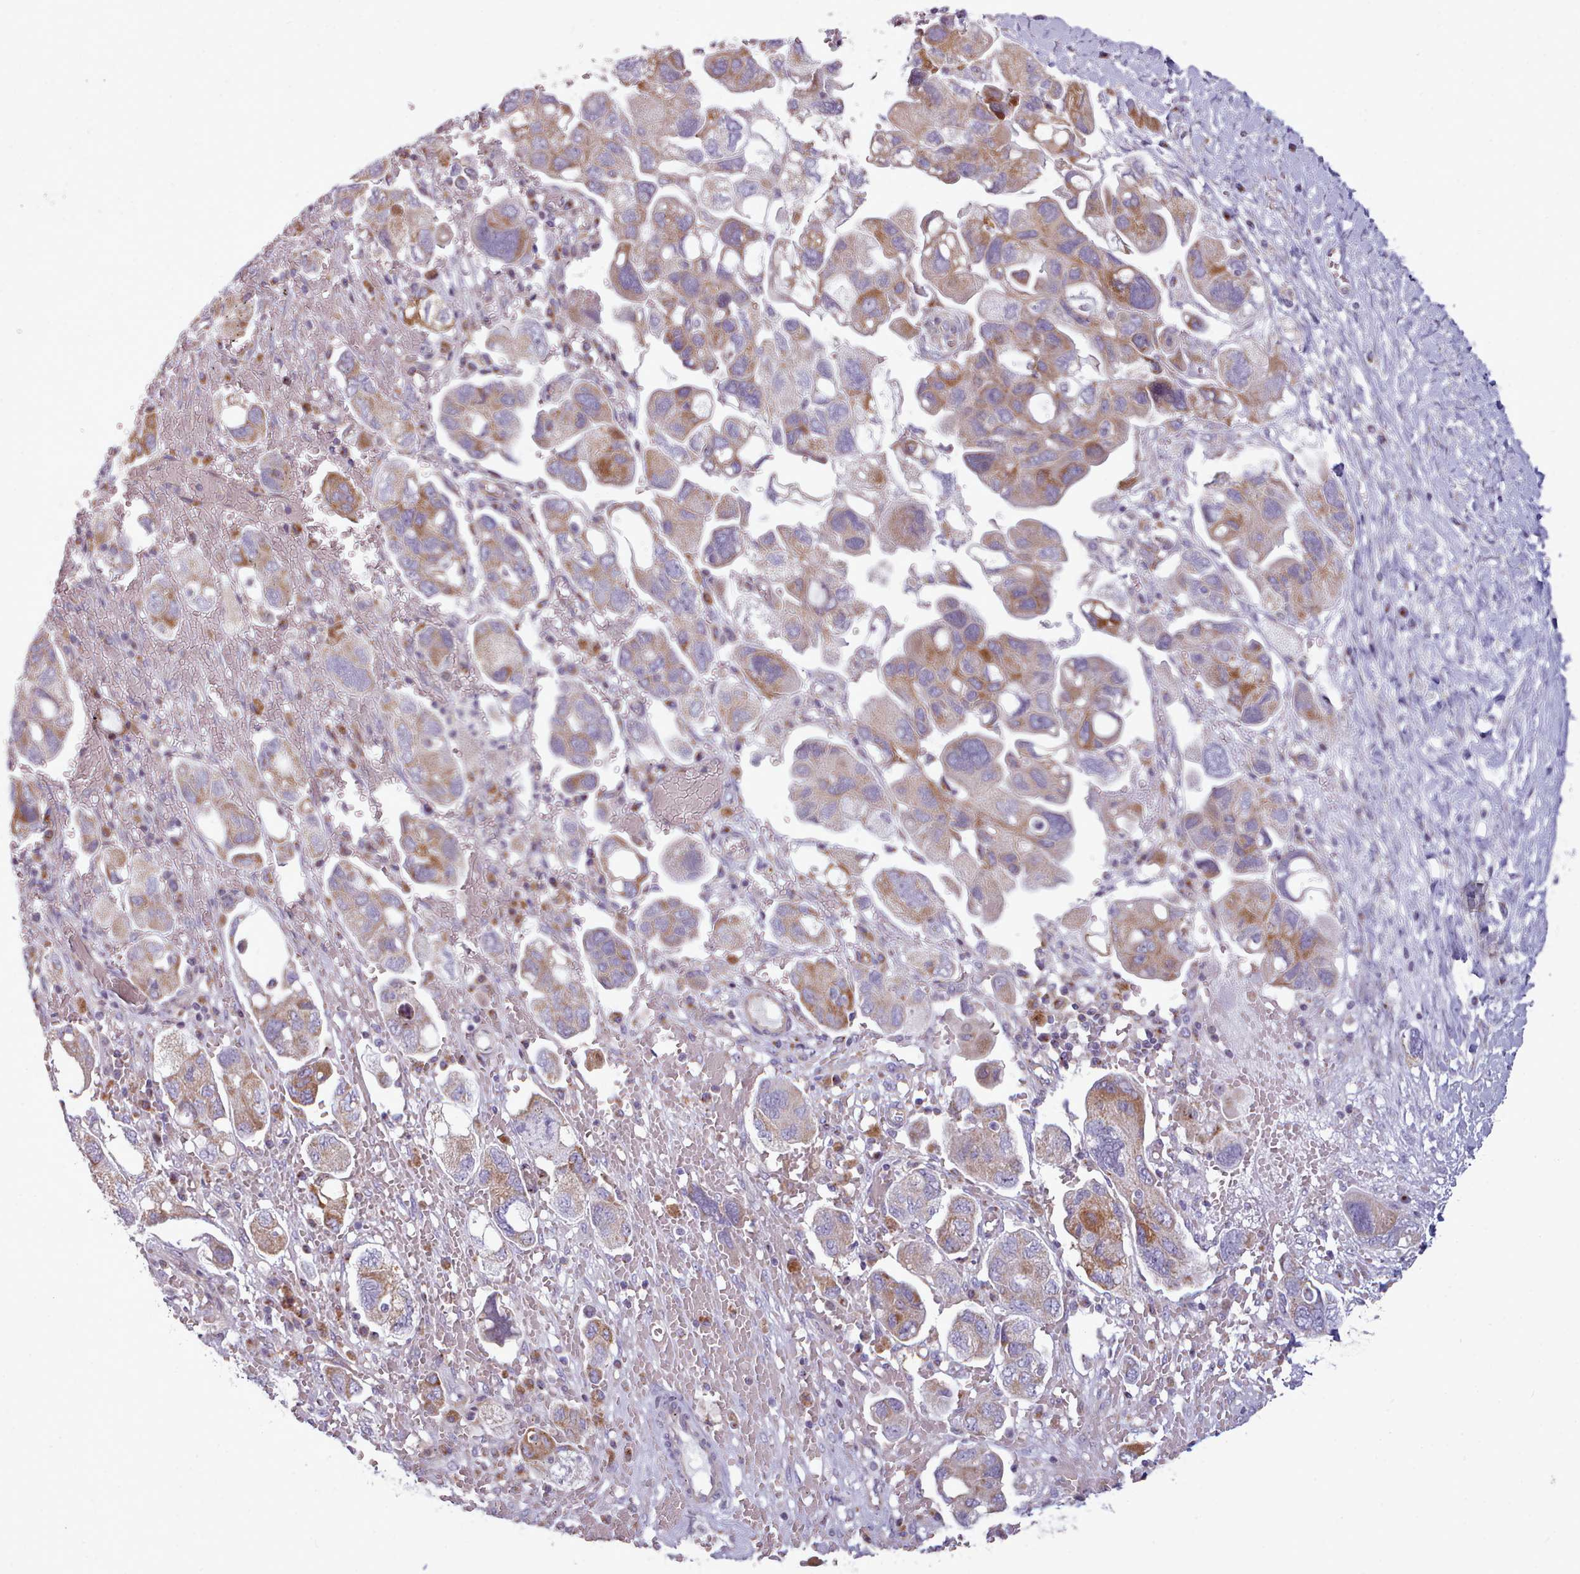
{"staining": {"intensity": "moderate", "quantity": ">75%", "location": "cytoplasmic/membranous"}, "tissue": "ovarian cancer", "cell_type": "Tumor cells", "image_type": "cancer", "snomed": [{"axis": "morphology", "description": "Carcinoma, NOS"}, {"axis": "morphology", "description": "Cystadenocarcinoma, serous, NOS"}, {"axis": "topography", "description": "Ovary"}], "caption": "The immunohistochemical stain highlights moderate cytoplasmic/membranous expression in tumor cells of ovarian cancer tissue.", "gene": "SLC52A3", "patient": {"sex": "female", "age": 69}}